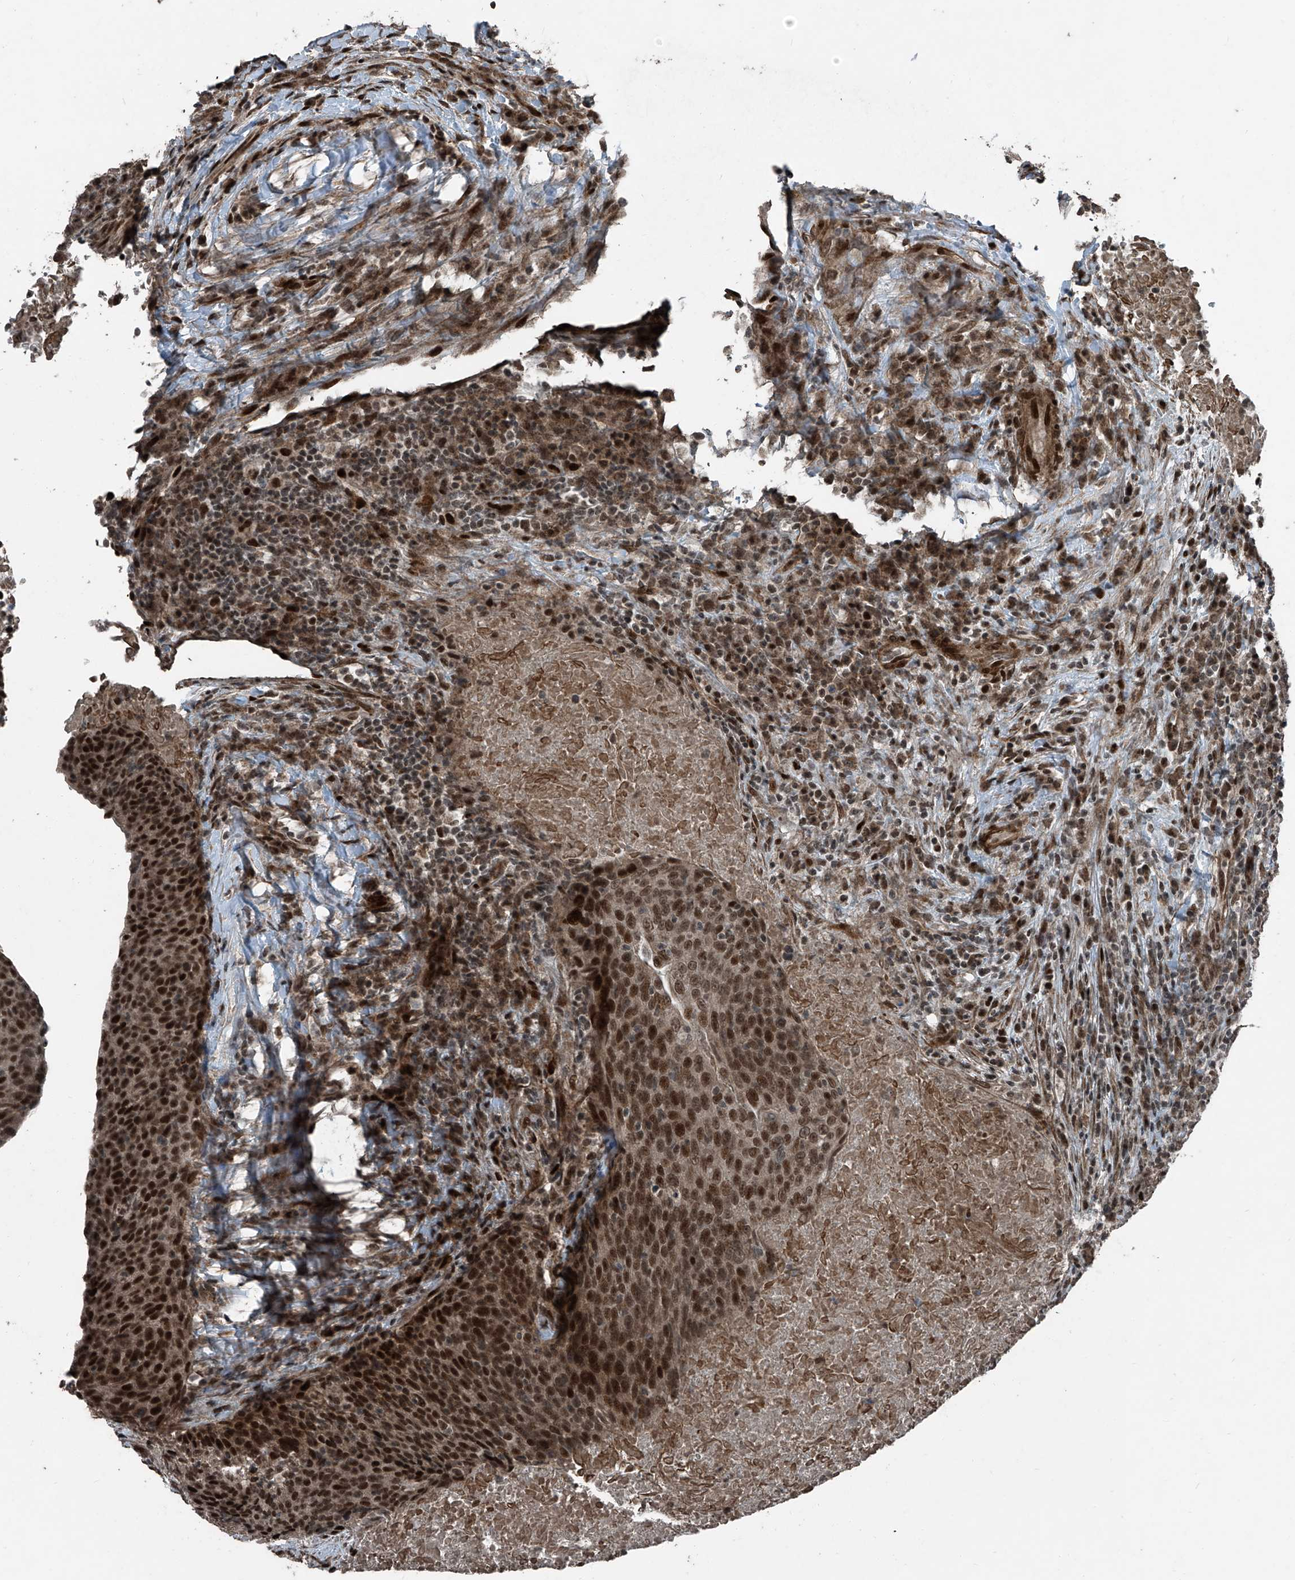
{"staining": {"intensity": "moderate", "quantity": ">75%", "location": "nuclear"}, "tissue": "head and neck cancer", "cell_type": "Tumor cells", "image_type": "cancer", "snomed": [{"axis": "morphology", "description": "Squamous cell carcinoma, NOS"}, {"axis": "morphology", "description": "Squamous cell carcinoma, metastatic, NOS"}, {"axis": "topography", "description": "Lymph node"}, {"axis": "topography", "description": "Head-Neck"}], "caption": "Head and neck cancer stained with DAB immunohistochemistry (IHC) shows medium levels of moderate nuclear staining in about >75% of tumor cells. The protein of interest is stained brown, and the nuclei are stained in blue (DAB (3,3'-diaminobenzidine) IHC with brightfield microscopy, high magnification).", "gene": "ZNF570", "patient": {"sex": "male", "age": 62}}